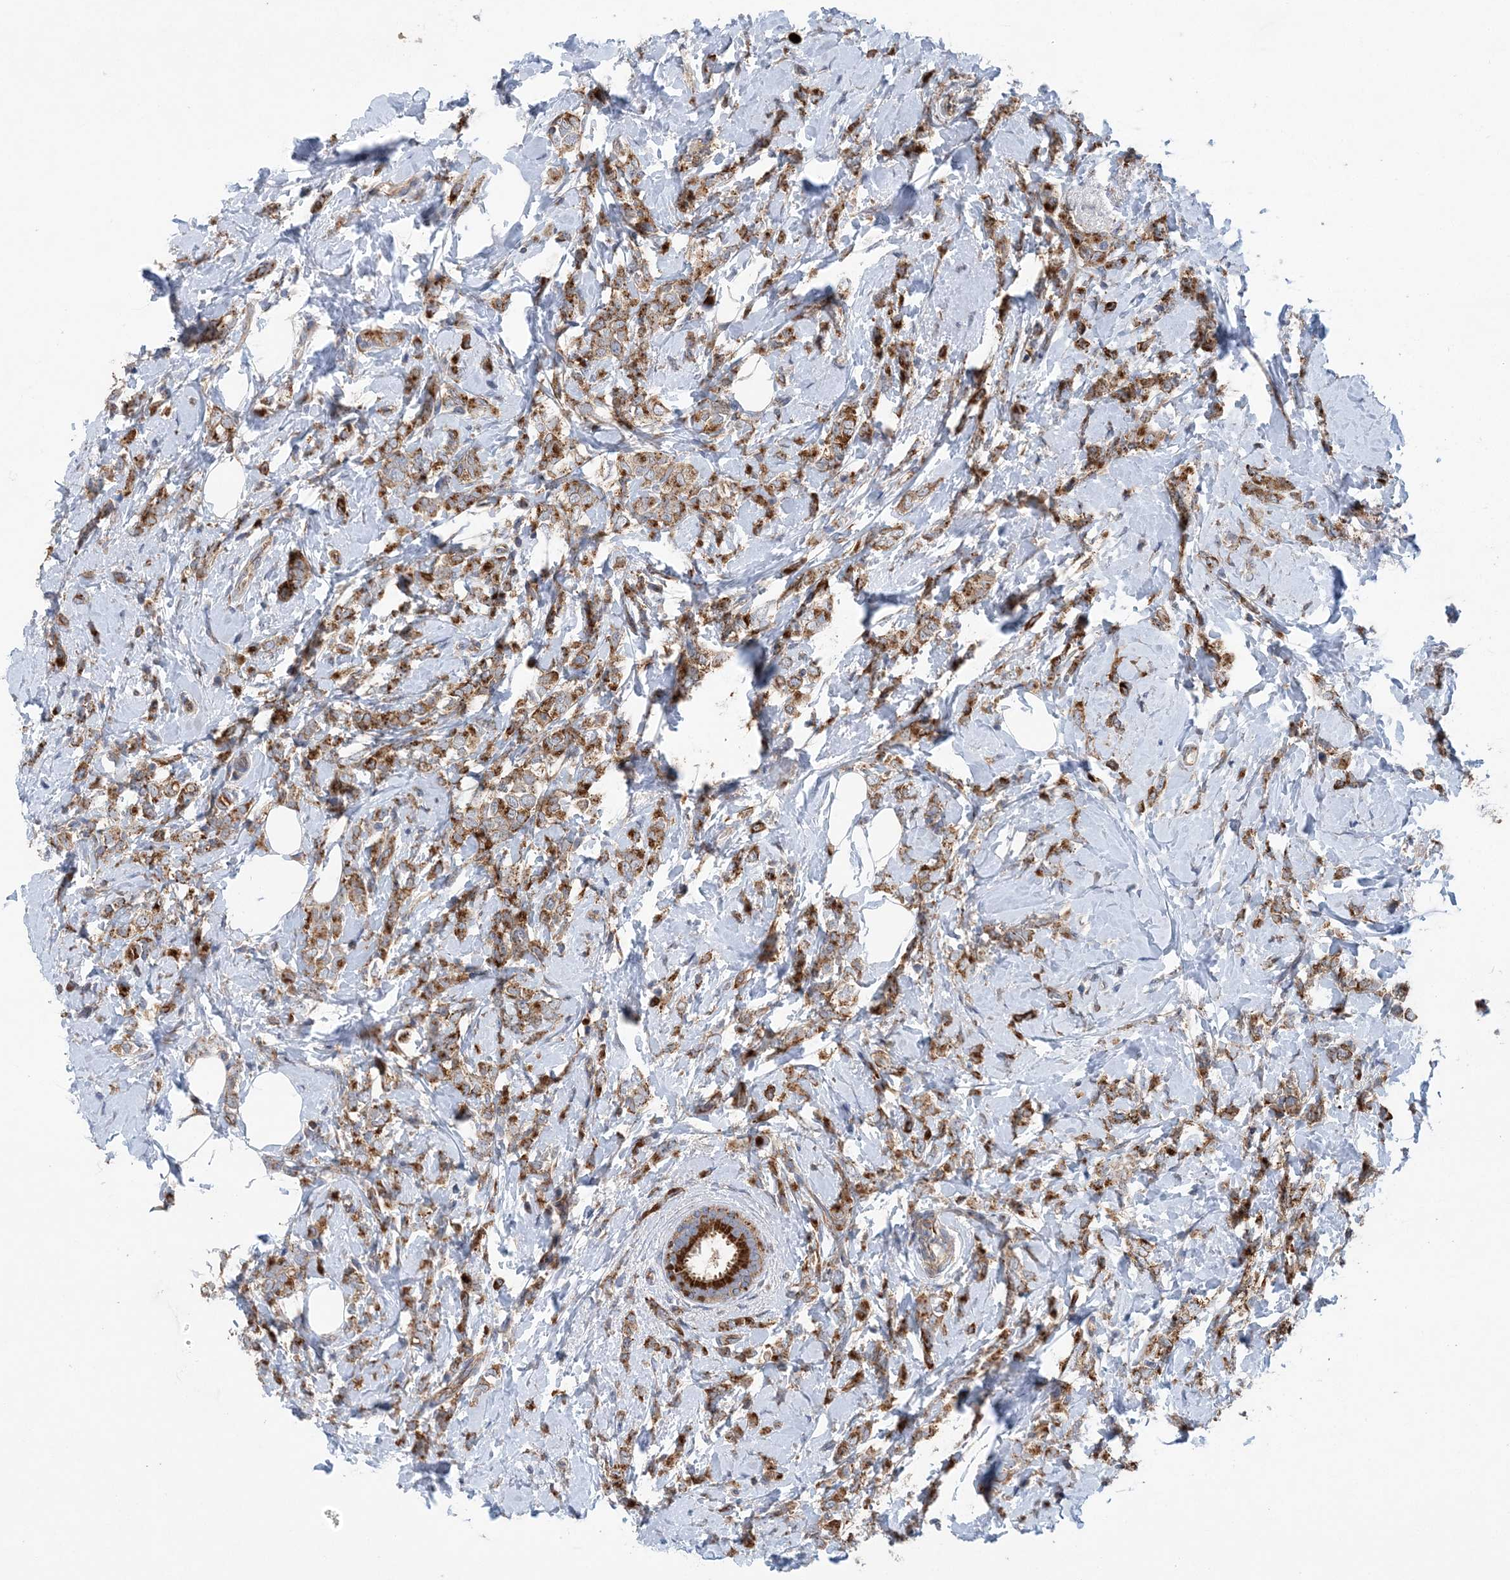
{"staining": {"intensity": "moderate", "quantity": ">75%", "location": "cytoplasmic/membranous"}, "tissue": "breast cancer", "cell_type": "Tumor cells", "image_type": "cancer", "snomed": [{"axis": "morphology", "description": "Lobular carcinoma"}, {"axis": "topography", "description": "Breast"}], "caption": "Immunohistochemical staining of breast cancer (lobular carcinoma) displays moderate cytoplasmic/membranous protein positivity in about >75% of tumor cells.", "gene": "PTTG1IP", "patient": {"sex": "female", "age": 47}}